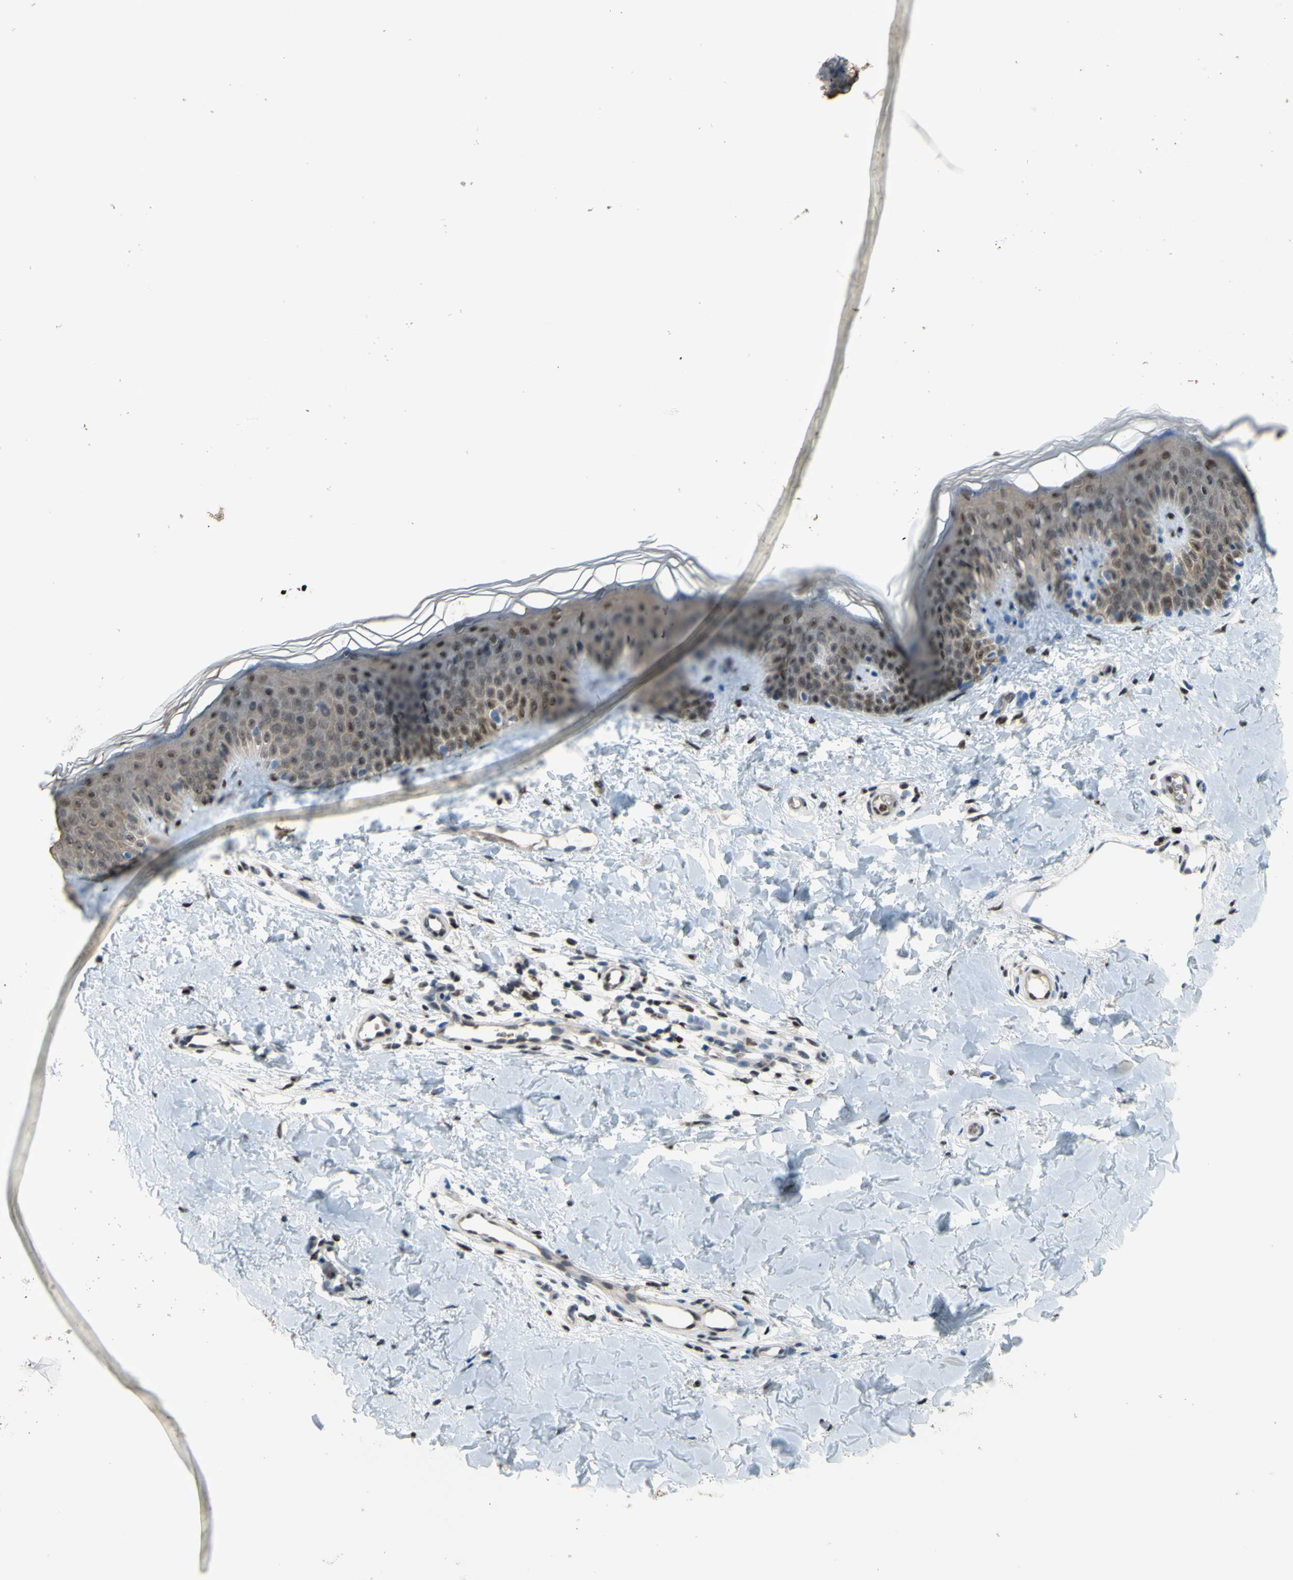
{"staining": {"intensity": "moderate", "quantity": ">75%", "location": "nuclear"}, "tissue": "skin", "cell_type": "Fibroblasts", "image_type": "normal", "snomed": [{"axis": "morphology", "description": "Normal tissue, NOS"}, {"axis": "topography", "description": "Skin"}], "caption": "Unremarkable skin was stained to show a protein in brown. There is medium levels of moderate nuclear positivity in about >75% of fibroblasts.", "gene": "FKBP5", "patient": {"sex": "male", "age": 16}}